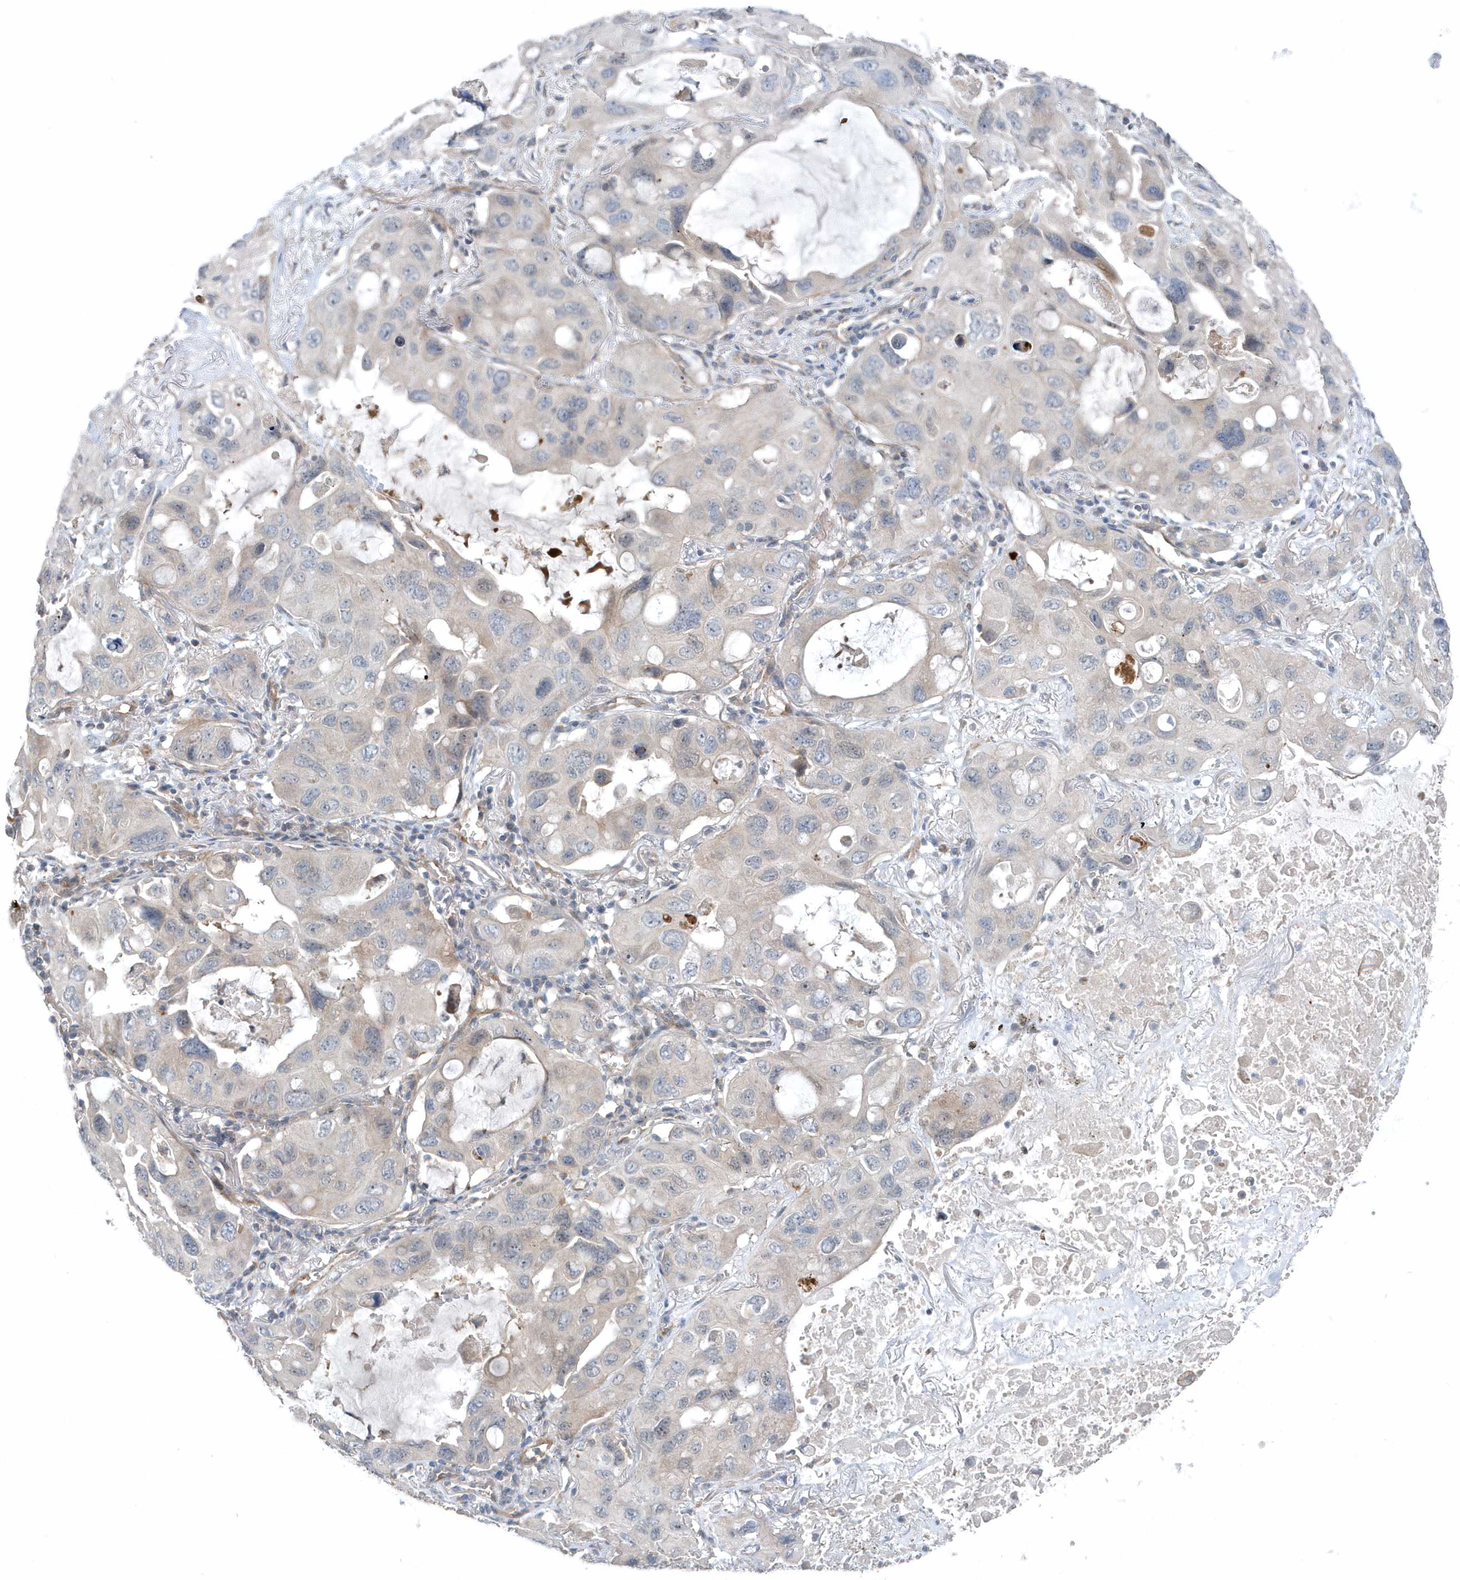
{"staining": {"intensity": "negative", "quantity": "none", "location": "none"}, "tissue": "lung cancer", "cell_type": "Tumor cells", "image_type": "cancer", "snomed": [{"axis": "morphology", "description": "Squamous cell carcinoma, NOS"}, {"axis": "topography", "description": "Lung"}], "caption": "Immunohistochemistry (IHC) image of neoplastic tissue: human lung cancer stained with DAB (3,3'-diaminobenzidine) shows no significant protein expression in tumor cells.", "gene": "MCC", "patient": {"sex": "female", "age": 73}}